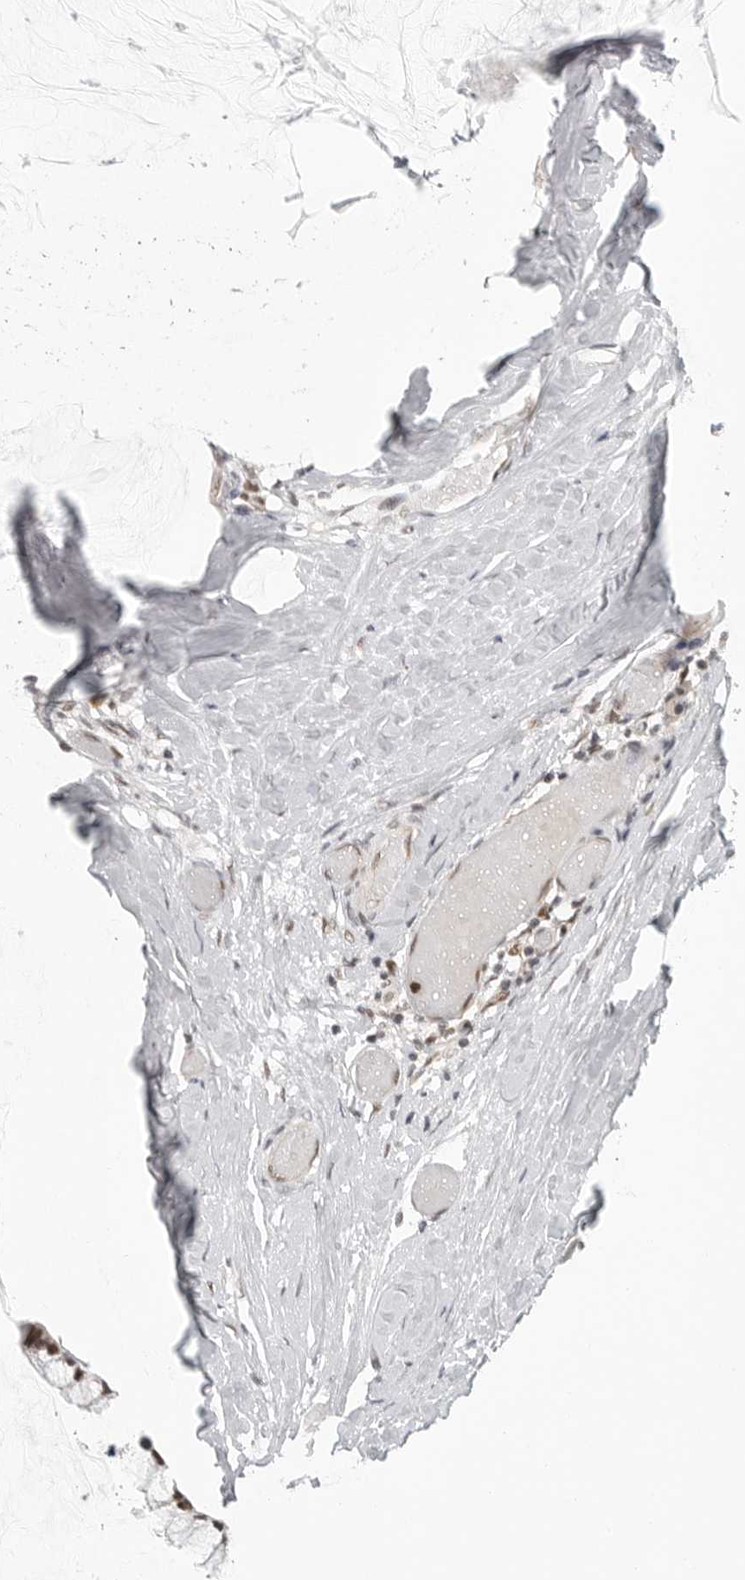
{"staining": {"intensity": "moderate", "quantity": ">75%", "location": "nuclear"}, "tissue": "ovarian cancer", "cell_type": "Tumor cells", "image_type": "cancer", "snomed": [{"axis": "morphology", "description": "Cystadenocarcinoma, mucinous, NOS"}, {"axis": "topography", "description": "Ovary"}], "caption": "Immunohistochemistry of ovarian cancer (mucinous cystadenocarcinoma) exhibits medium levels of moderate nuclear expression in approximately >75% of tumor cells.", "gene": "PRDM10", "patient": {"sex": "female", "age": 39}}